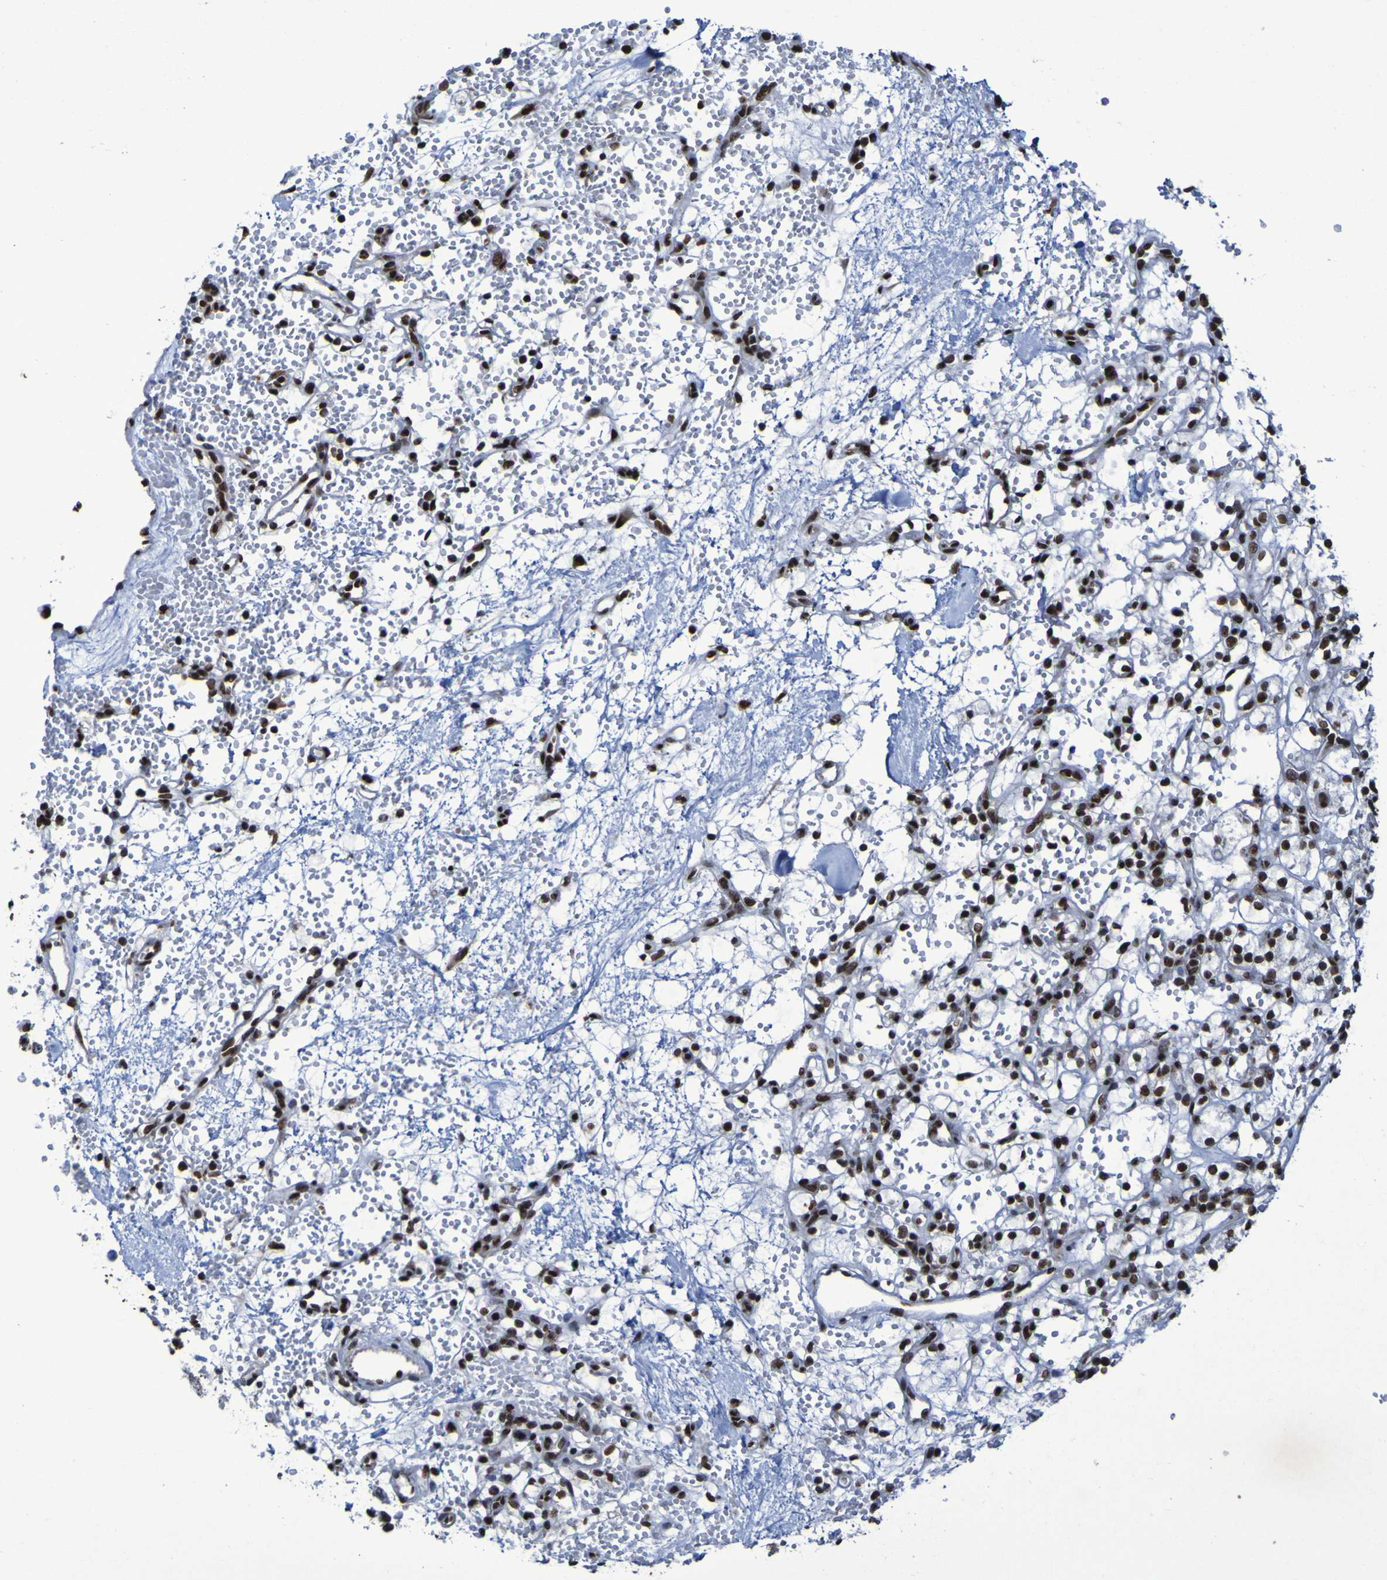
{"staining": {"intensity": "strong", "quantity": ">75%", "location": "nuclear"}, "tissue": "renal cancer", "cell_type": "Tumor cells", "image_type": "cancer", "snomed": [{"axis": "morphology", "description": "Adenocarcinoma, NOS"}, {"axis": "topography", "description": "Kidney"}], "caption": "Strong nuclear positivity is present in about >75% of tumor cells in adenocarcinoma (renal).", "gene": "HNRNPR", "patient": {"sex": "female", "age": 60}}